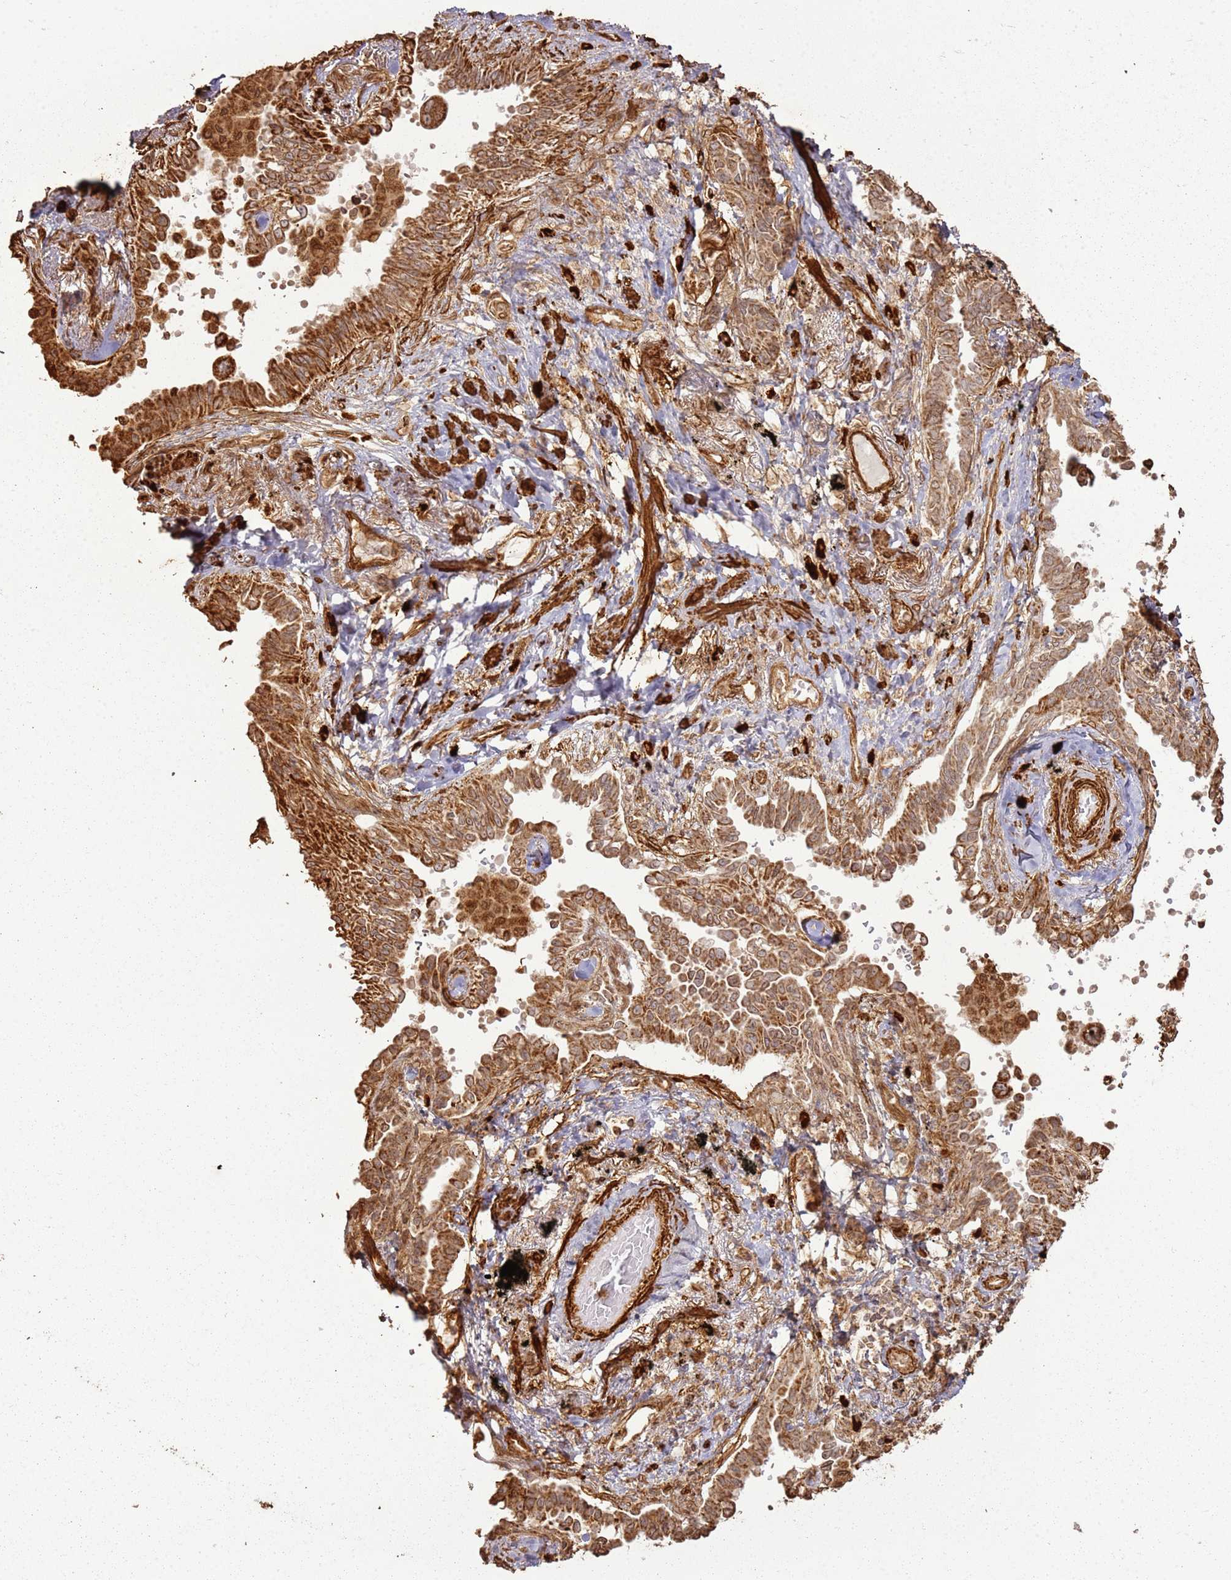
{"staining": {"intensity": "strong", "quantity": ">75%", "location": "cytoplasmic/membranous"}, "tissue": "lung cancer", "cell_type": "Tumor cells", "image_type": "cancer", "snomed": [{"axis": "morphology", "description": "Adenocarcinoma, NOS"}, {"axis": "topography", "description": "Lung"}], "caption": "Immunohistochemical staining of human lung adenocarcinoma shows high levels of strong cytoplasmic/membranous expression in about >75% of tumor cells.", "gene": "DDX59", "patient": {"sex": "male", "age": 67}}